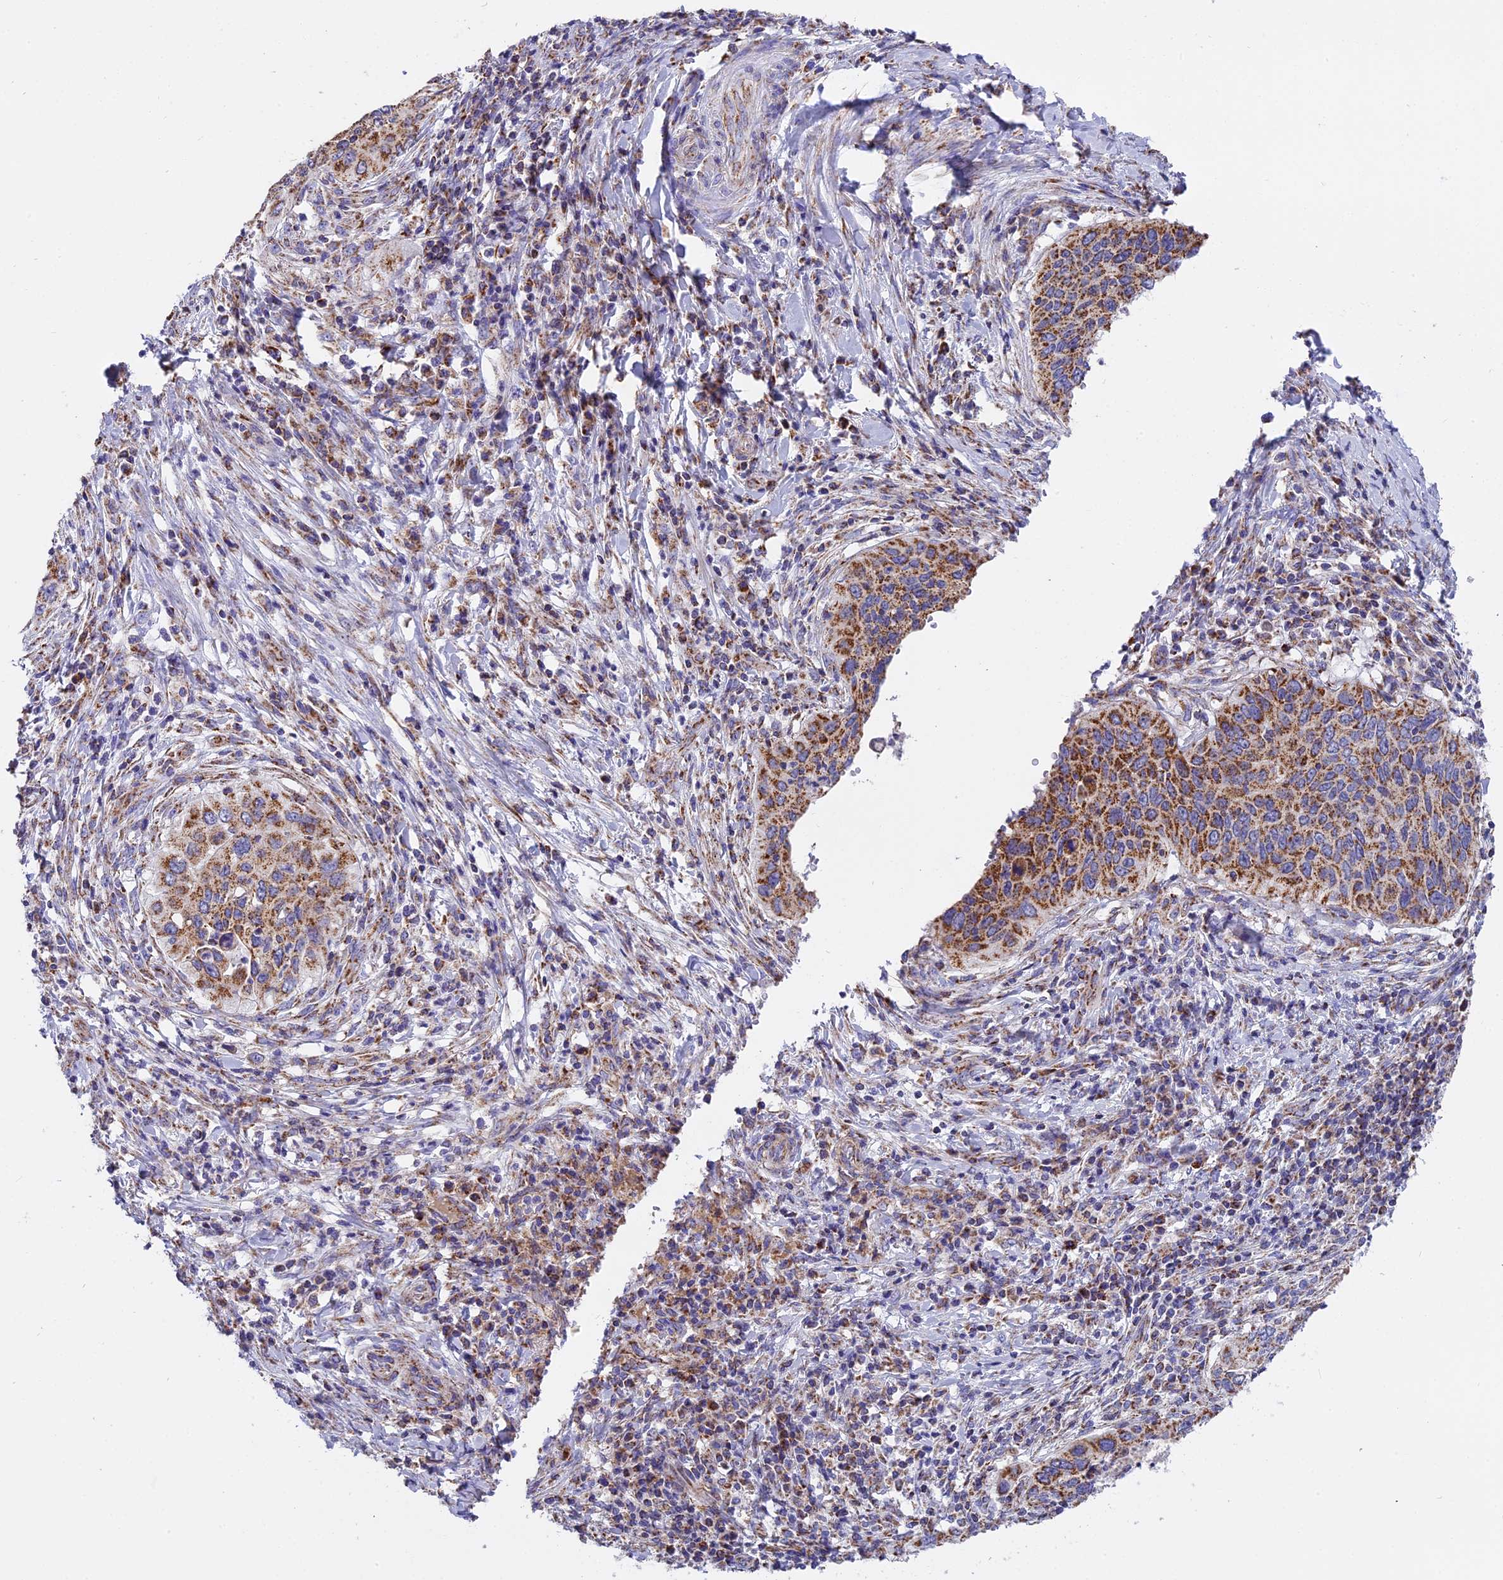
{"staining": {"intensity": "moderate", "quantity": ">75%", "location": "cytoplasmic/membranous"}, "tissue": "cervical cancer", "cell_type": "Tumor cells", "image_type": "cancer", "snomed": [{"axis": "morphology", "description": "Squamous cell carcinoma, NOS"}, {"axis": "topography", "description": "Cervix"}], "caption": "This is an image of immunohistochemistry (IHC) staining of cervical squamous cell carcinoma, which shows moderate expression in the cytoplasmic/membranous of tumor cells.", "gene": "MRPS34", "patient": {"sex": "female", "age": 38}}